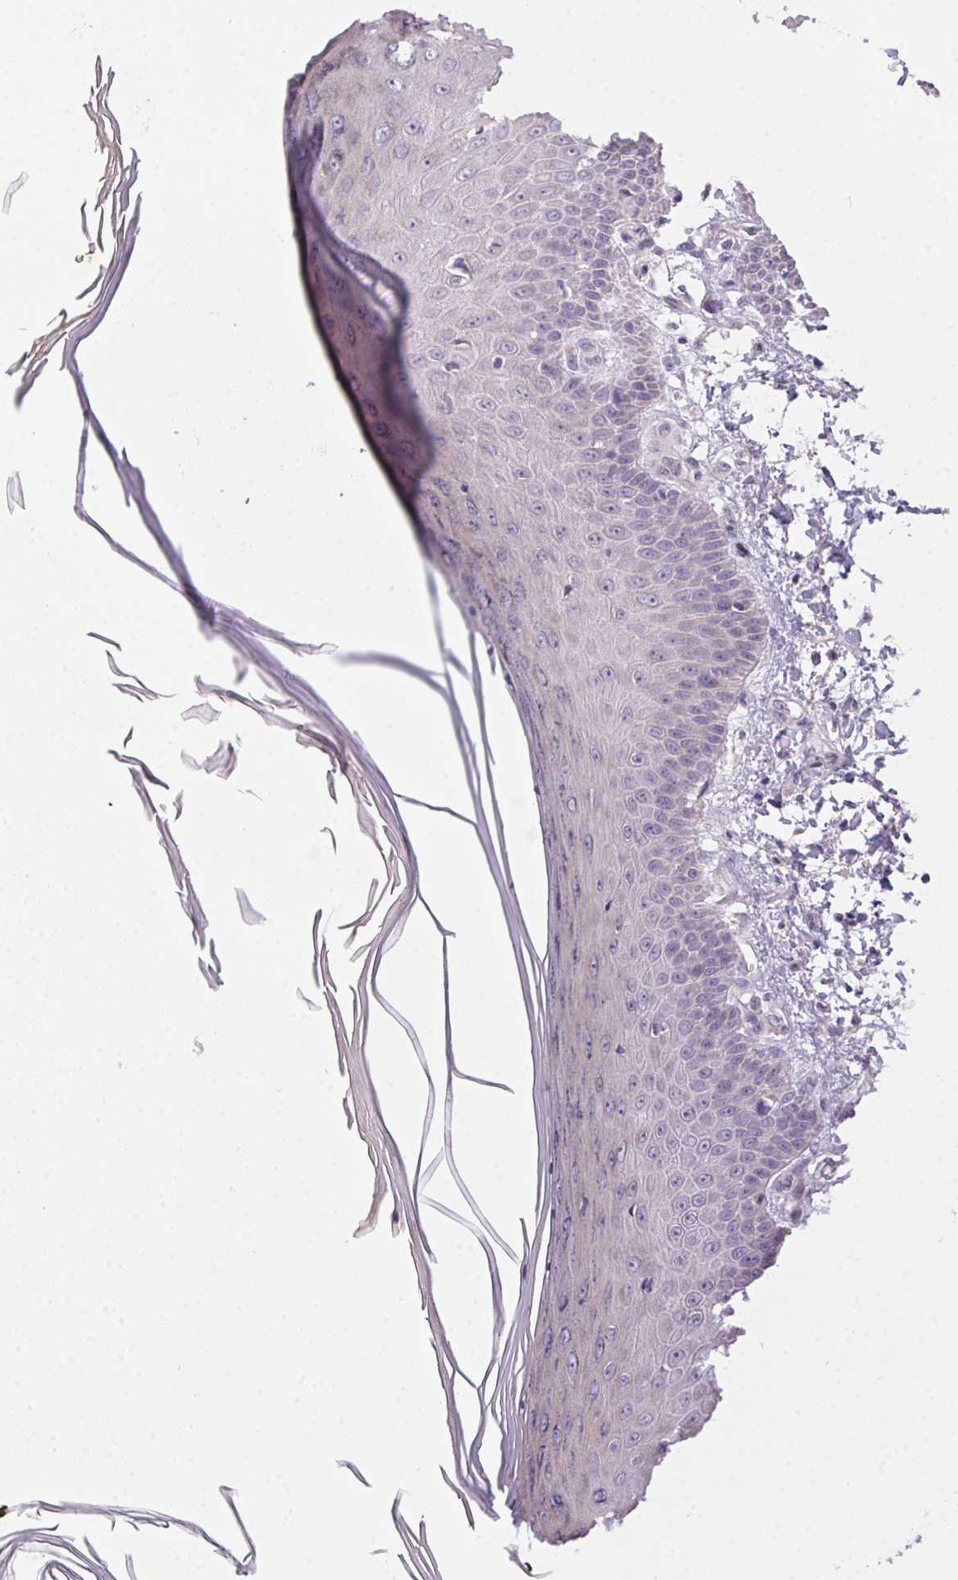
{"staining": {"intensity": "negative", "quantity": "none", "location": "none"}, "tissue": "skin", "cell_type": "Fibroblasts", "image_type": "normal", "snomed": [{"axis": "morphology", "description": "Normal tissue, NOS"}, {"axis": "topography", "description": "Skin"}], "caption": "Immunohistochemistry (IHC) micrograph of unremarkable skin: skin stained with DAB (3,3'-diaminobenzidine) displays no significant protein expression in fibroblasts.", "gene": "SP9", "patient": {"sex": "female", "age": 62}}